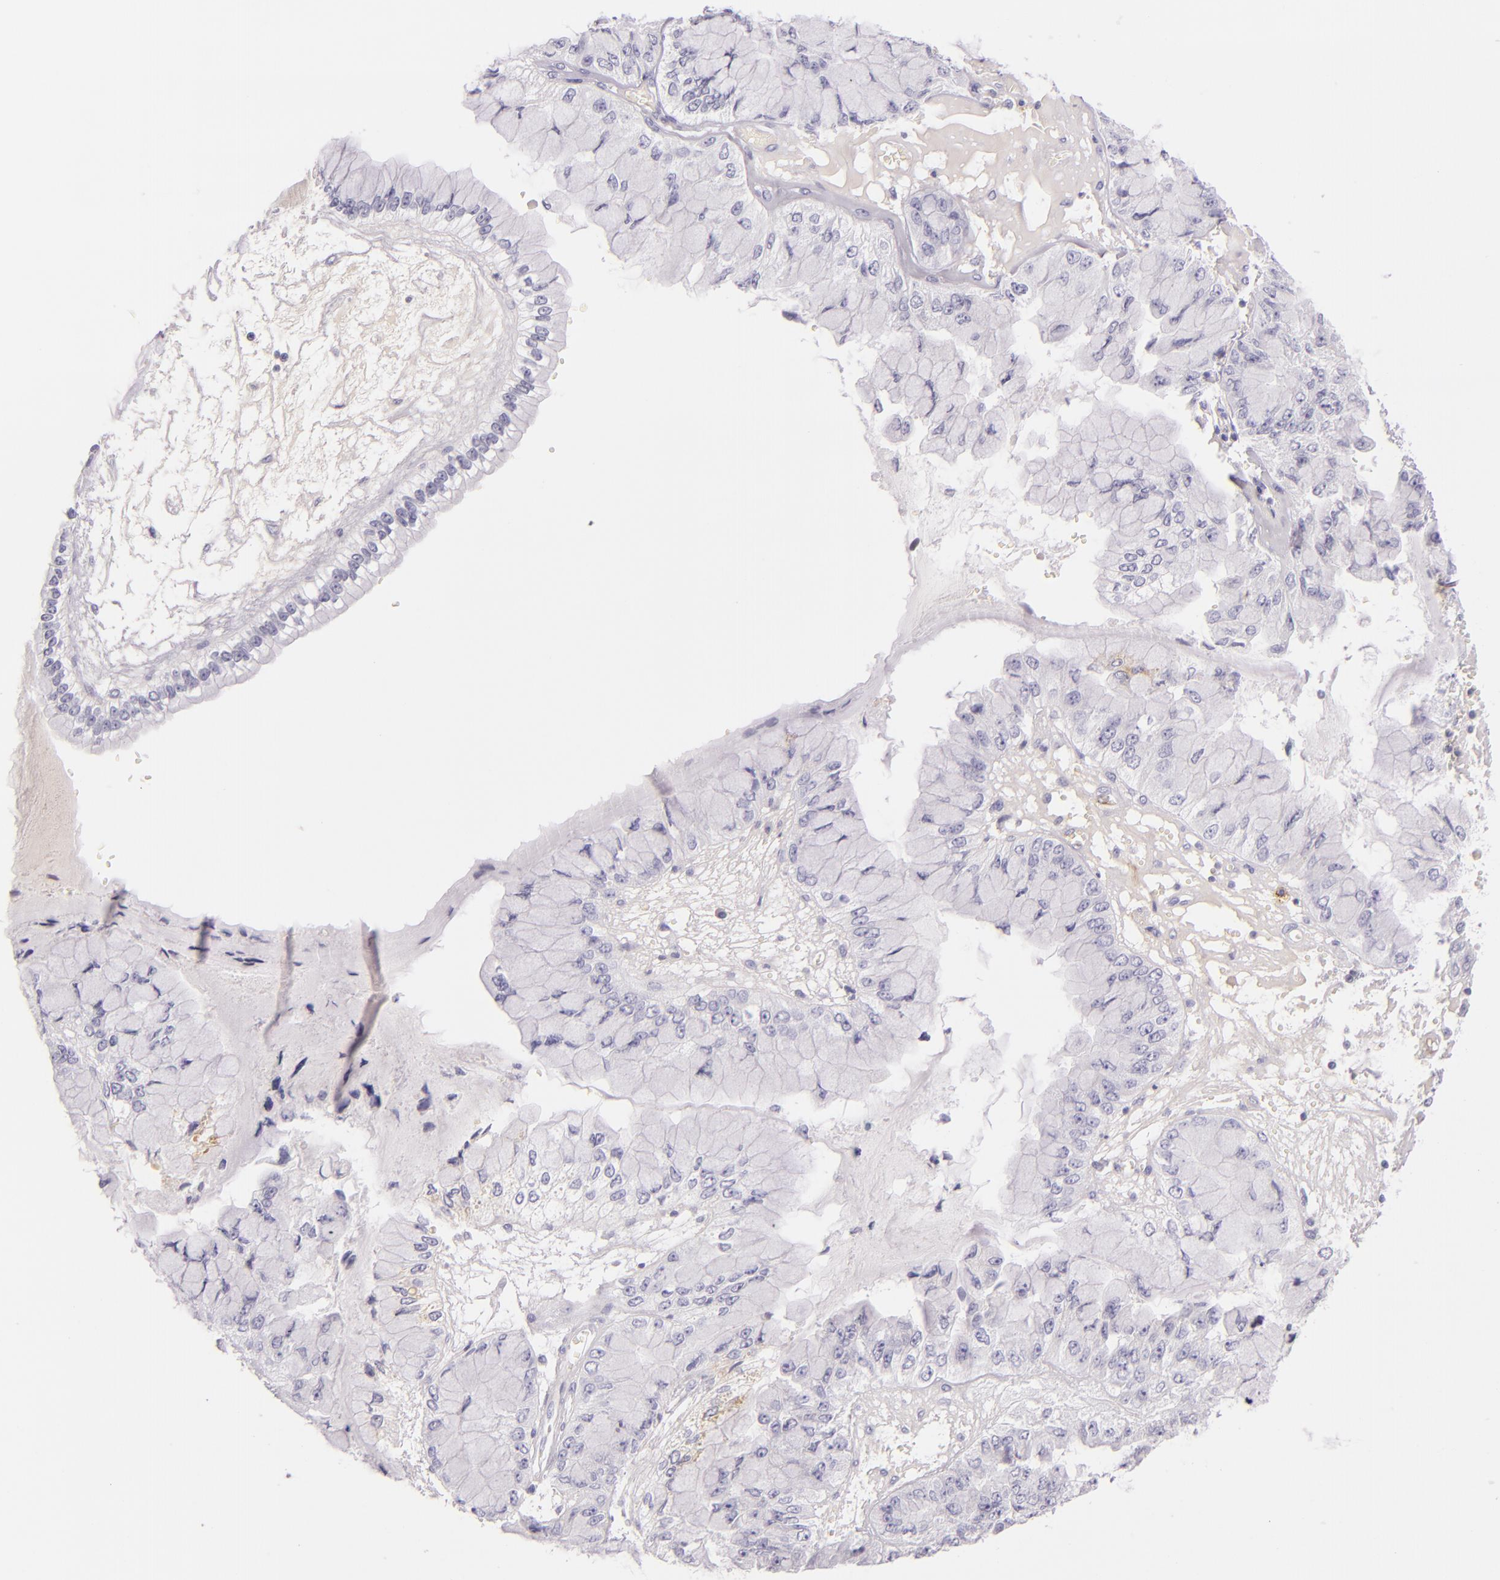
{"staining": {"intensity": "negative", "quantity": "none", "location": "none"}, "tissue": "liver cancer", "cell_type": "Tumor cells", "image_type": "cancer", "snomed": [{"axis": "morphology", "description": "Cholangiocarcinoma"}, {"axis": "topography", "description": "Liver"}], "caption": "Immunohistochemistry of liver cholangiocarcinoma shows no positivity in tumor cells.", "gene": "ICAM1", "patient": {"sex": "female", "age": 79}}